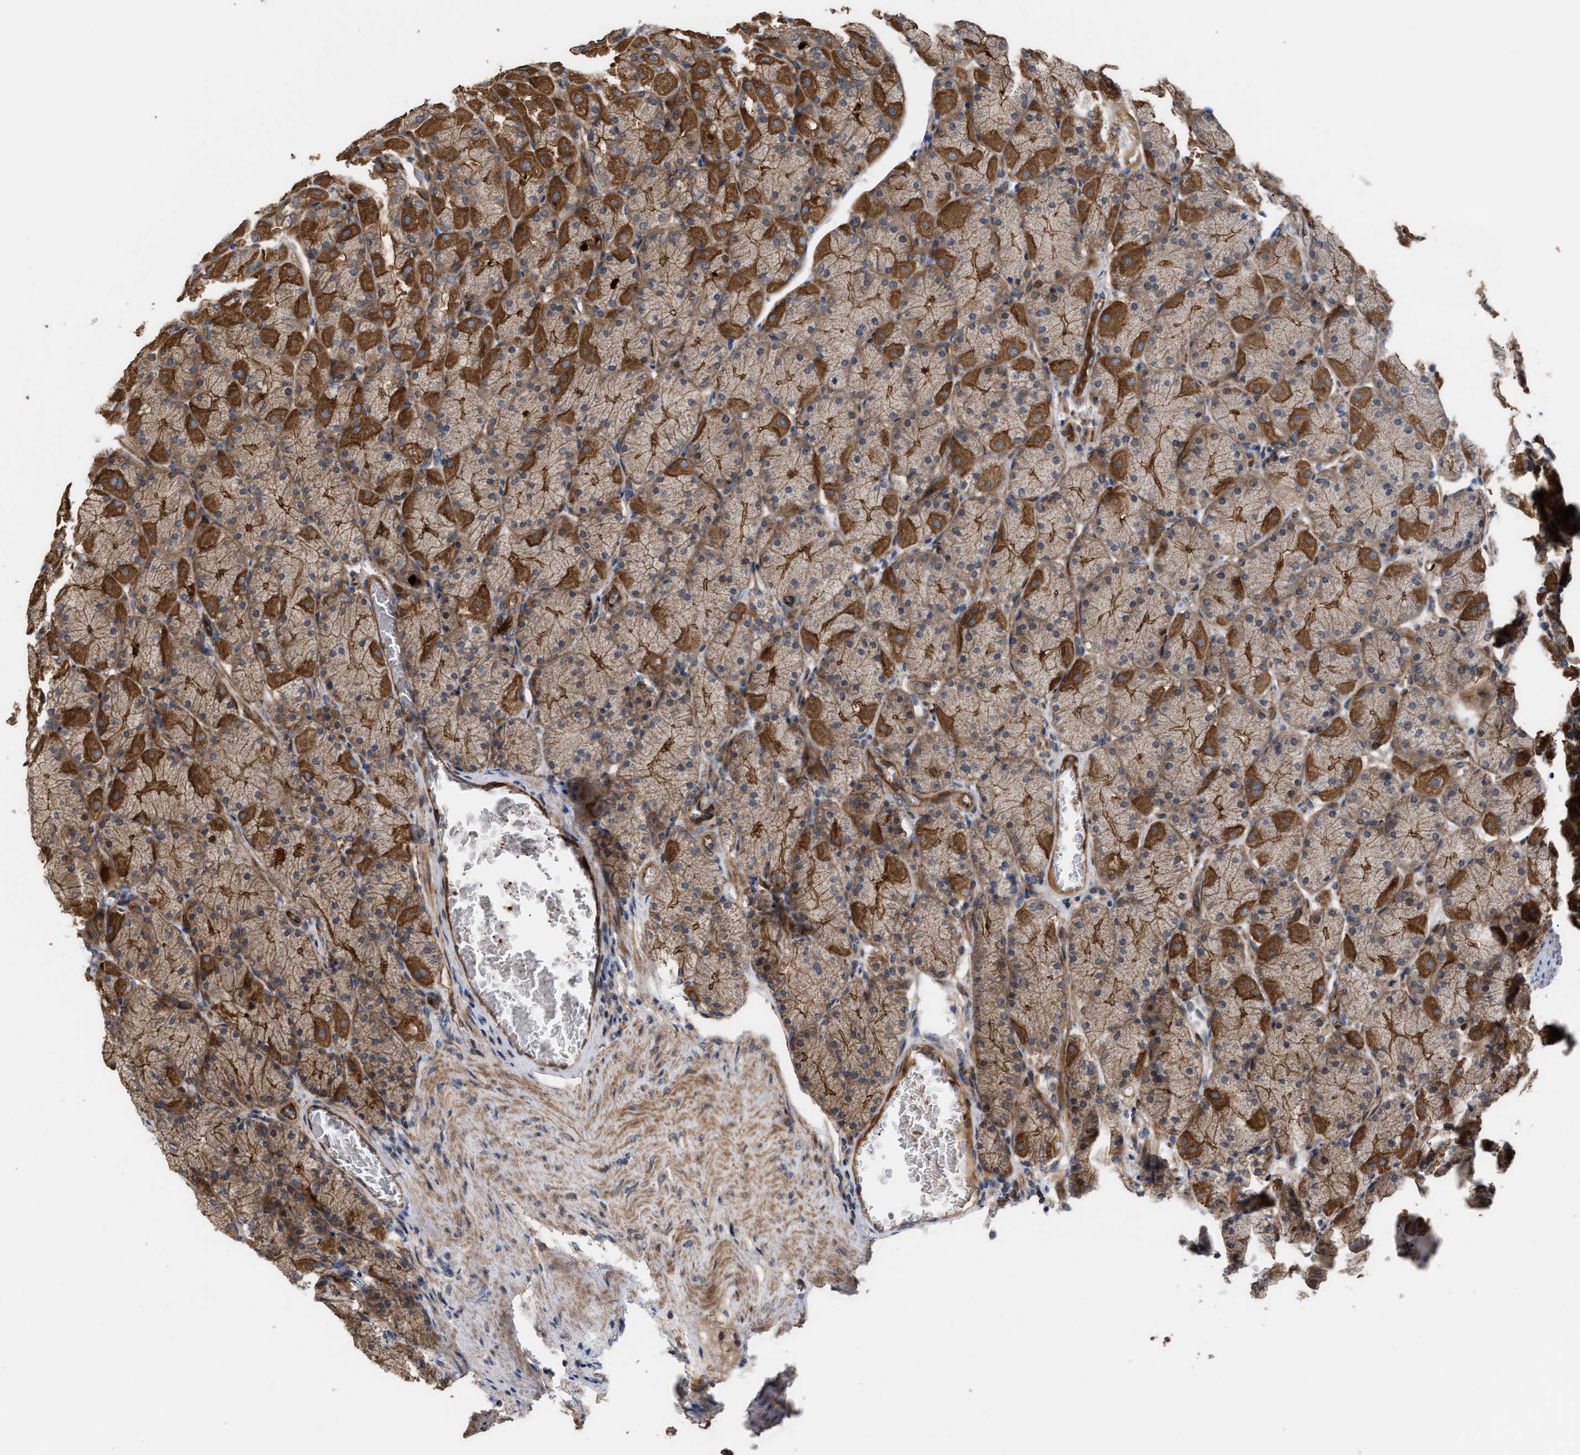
{"staining": {"intensity": "strong", "quantity": "25%-75%", "location": "cytoplasmic/membranous"}, "tissue": "stomach", "cell_type": "Glandular cells", "image_type": "normal", "snomed": [{"axis": "morphology", "description": "Normal tissue, NOS"}, {"axis": "topography", "description": "Stomach, upper"}], "caption": "Stomach stained for a protein (brown) reveals strong cytoplasmic/membranous positive expression in approximately 25%-75% of glandular cells.", "gene": "STAU1", "patient": {"sex": "female", "age": 56}}